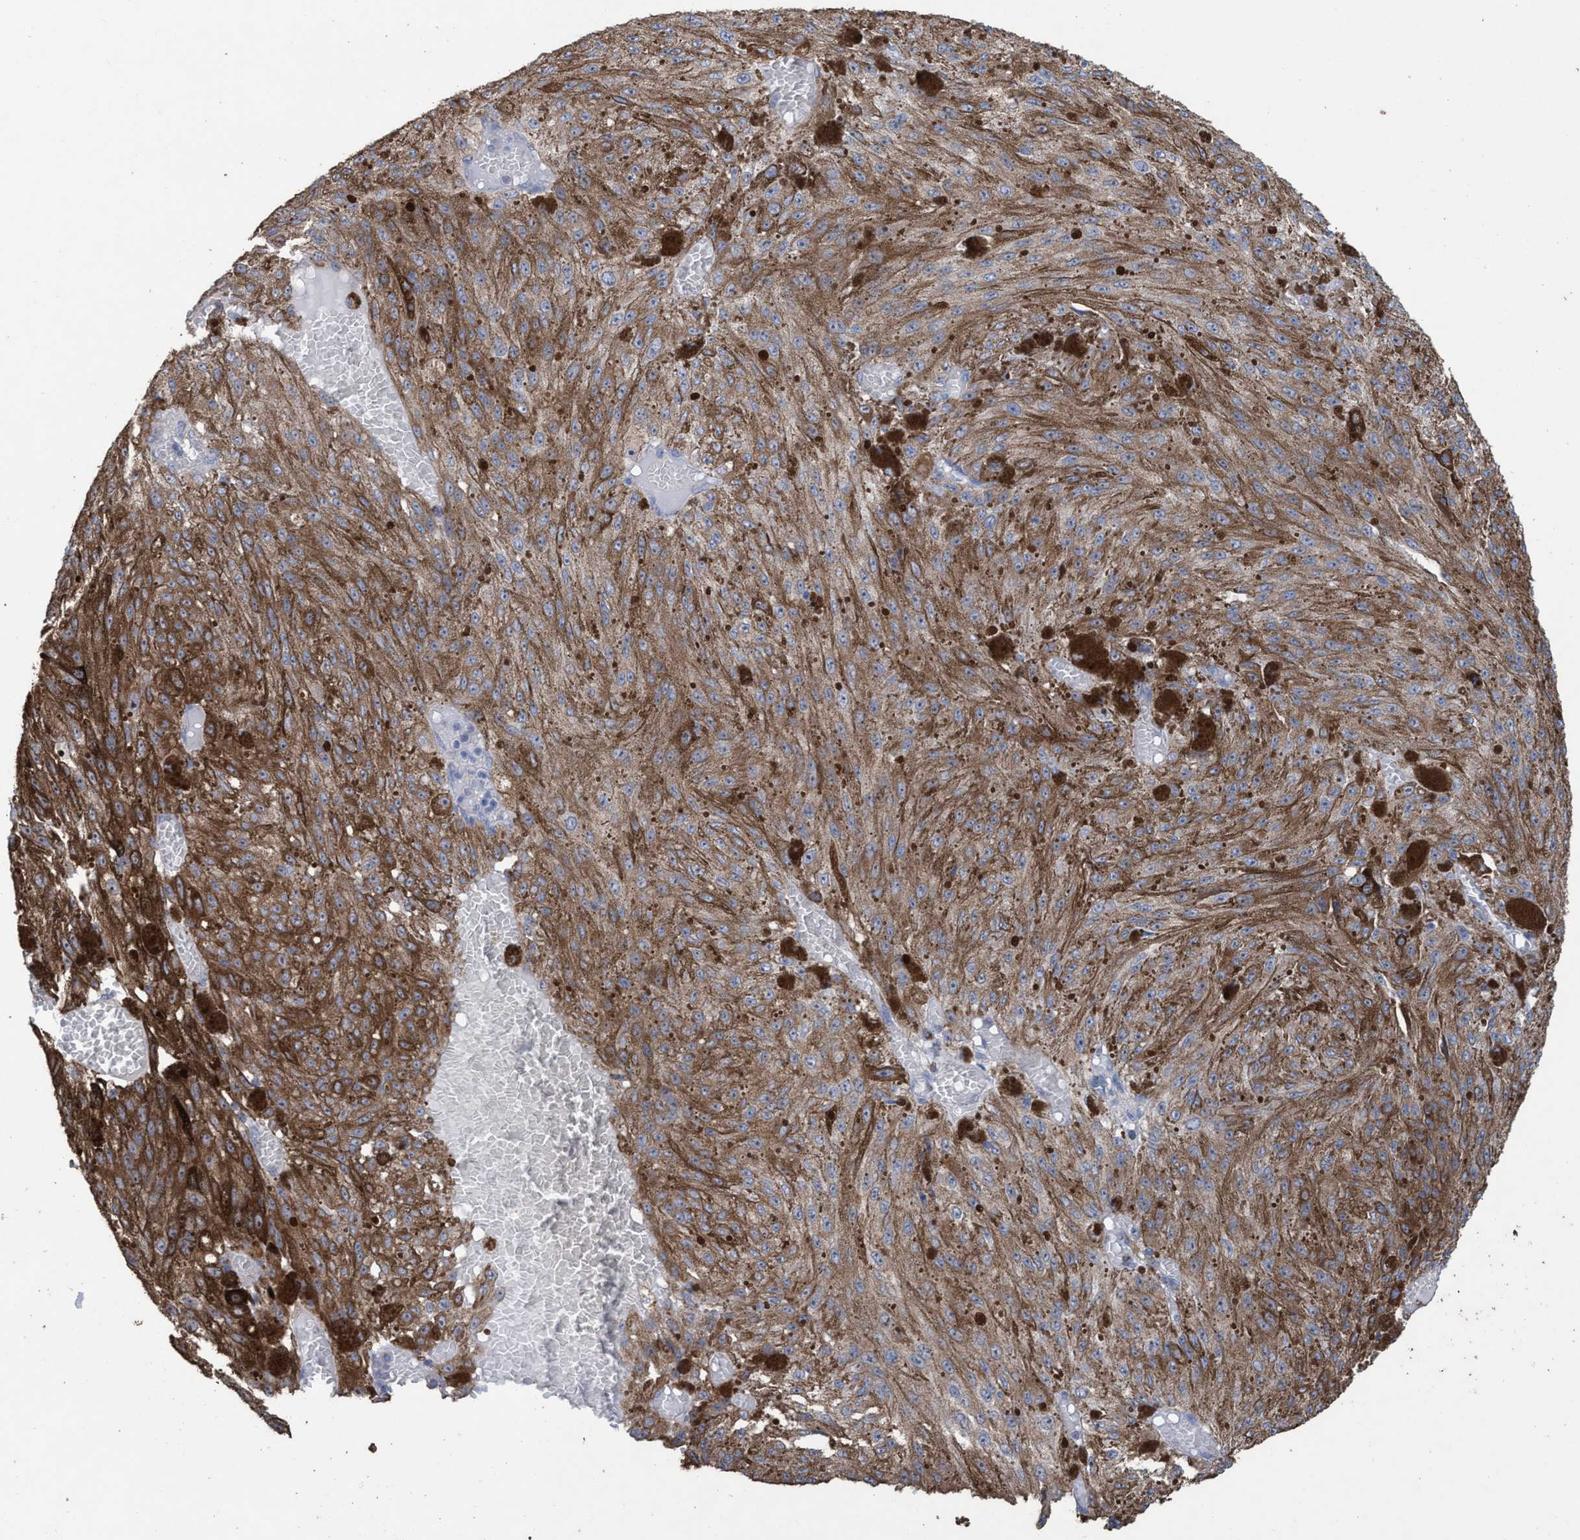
{"staining": {"intensity": "moderate", "quantity": ">75%", "location": "cytoplasmic/membranous"}, "tissue": "melanoma", "cell_type": "Tumor cells", "image_type": "cancer", "snomed": [{"axis": "morphology", "description": "Malignant melanoma, NOS"}, {"axis": "topography", "description": "Other"}], "caption": "Immunohistochemistry of melanoma reveals medium levels of moderate cytoplasmic/membranous expression in approximately >75% of tumor cells.", "gene": "RSAD1", "patient": {"sex": "male", "age": 79}}